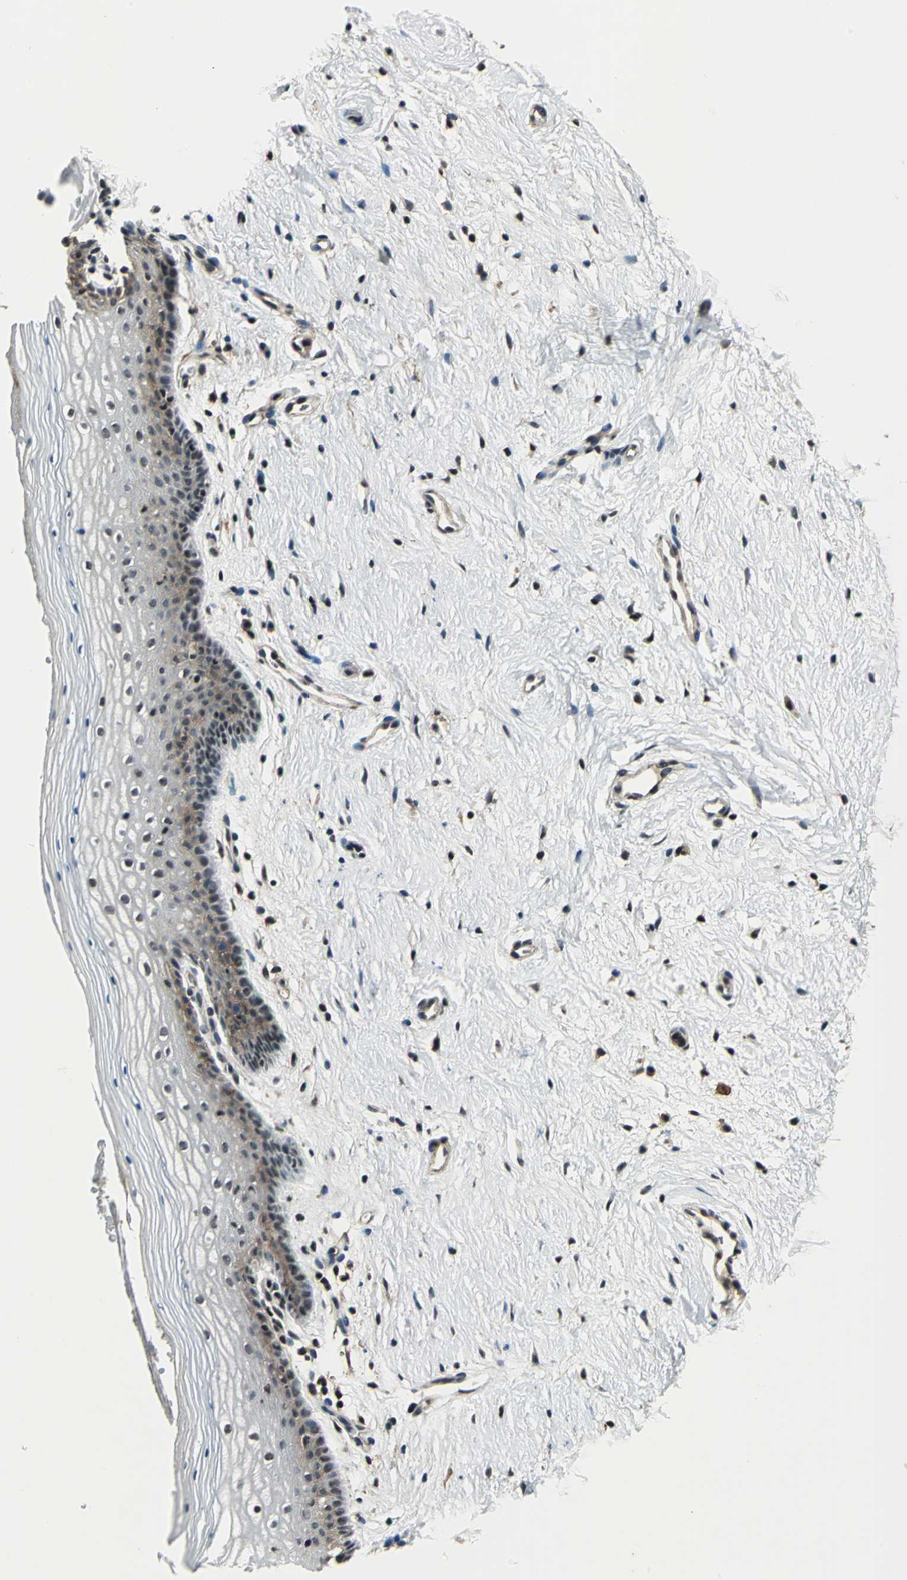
{"staining": {"intensity": "weak", "quantity": "25%-75%", "location": "cytoplasmic/membranous"}, "tissue": "vagina", "cell_type": "Squamous epithelial cells", "image_type": "normal", "snomed": [{"axis": "morphology", "description": "Normal tissue, NOS"}, {"axis": "topography", "description": "Vagina"}], "caption": "Weak cytoplasmic/membranous protein staining is seen in approximately 25%-75% of squamous epithelial cells in vagina. The staining is performed using DAB brown chromogen to label protein expression. The nuclei are counter-stained blue using hematoxylin.", "gene": "NR2C2", "patient": {"sex": "female", "age": 46}}